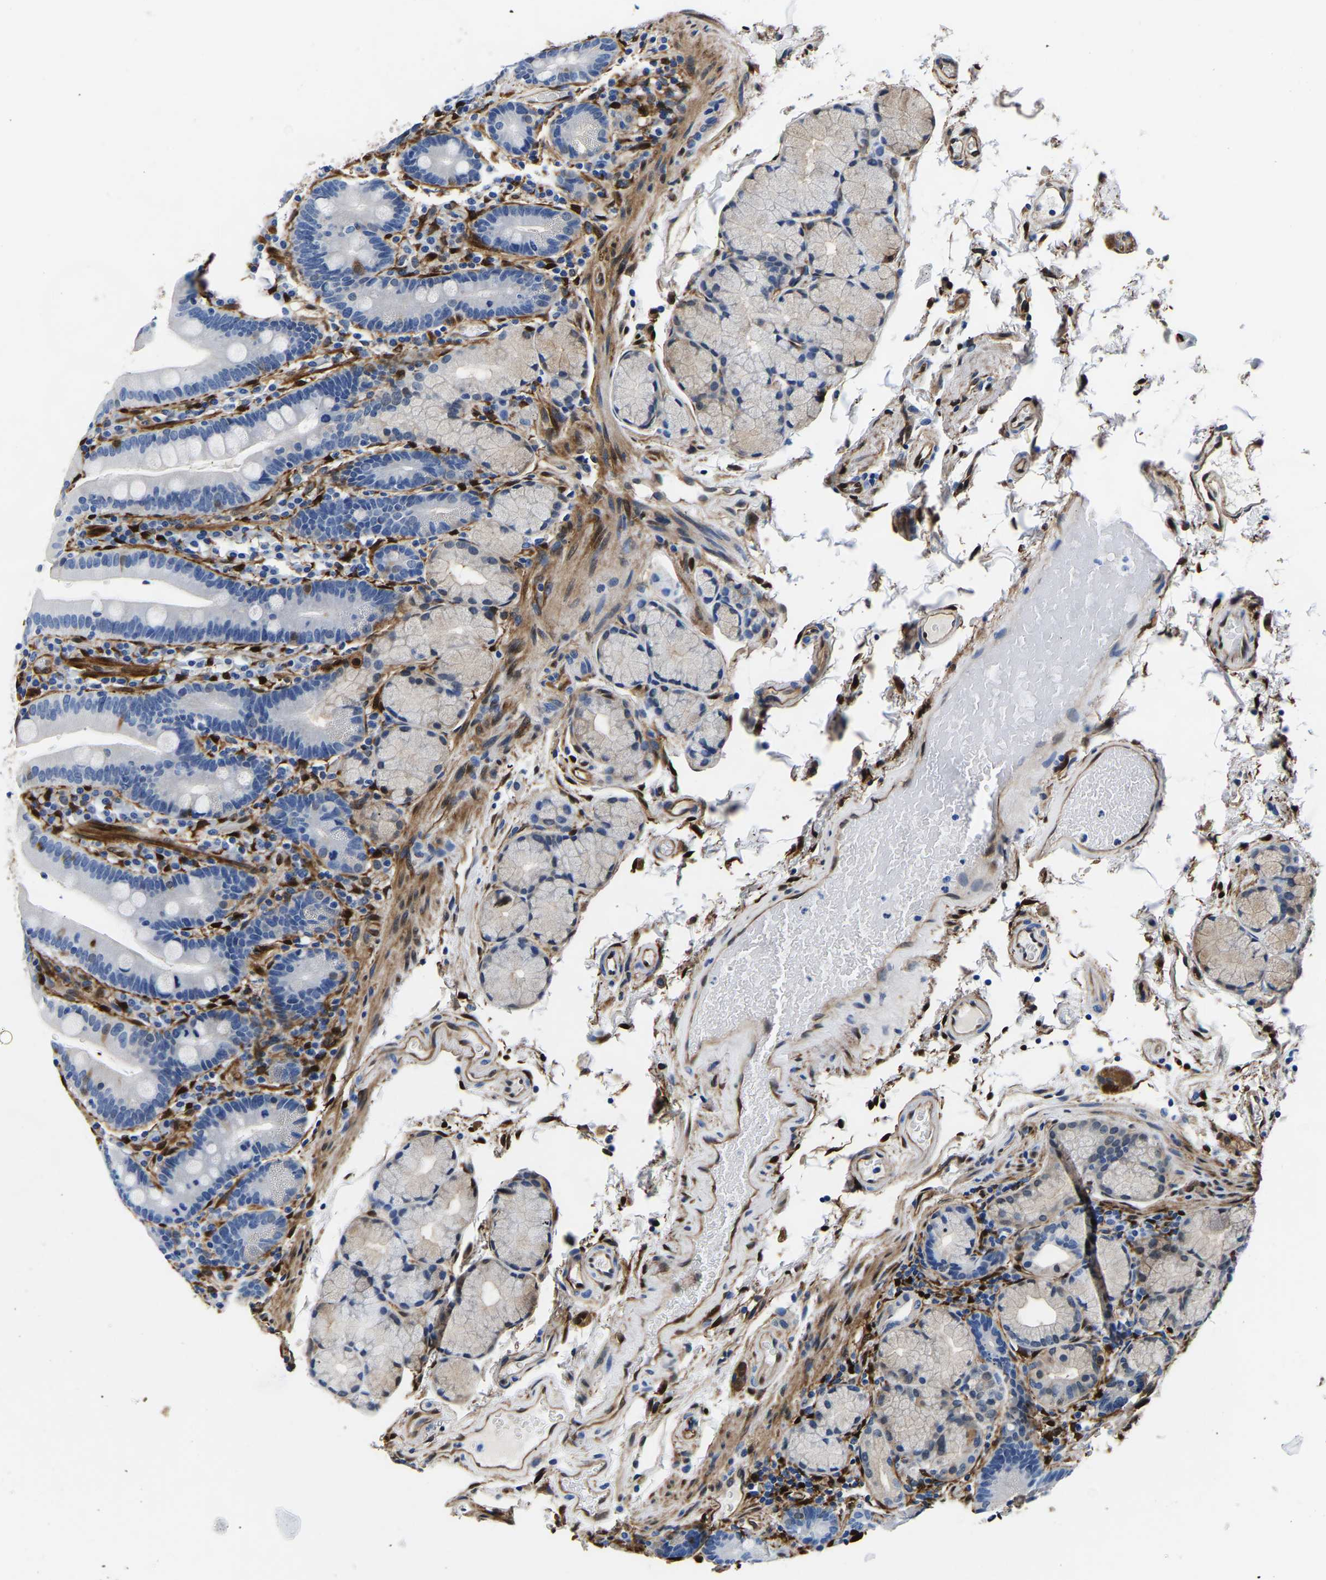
{"staining": {"intensity": "negative", "quantity": "none", "location": "none"}, "tissue": "duodenum", "cell_type": "Glandular cells", "image_type": "normal", "snomed": [{"axis": "morphology", "description": "Normal tissue, NOS"}, {"axis": "topography", "description": "Small intestine, NOS"}], "caption": "Histopathology image shows no protein expression in glandular cells of normal duodenum. (Brightfield microscopy of DAB (3,3'-diaminobenzidine) IHC at high magnification).", "gene": "S100A13", "patient": {"sex": "female", "age": 71}}